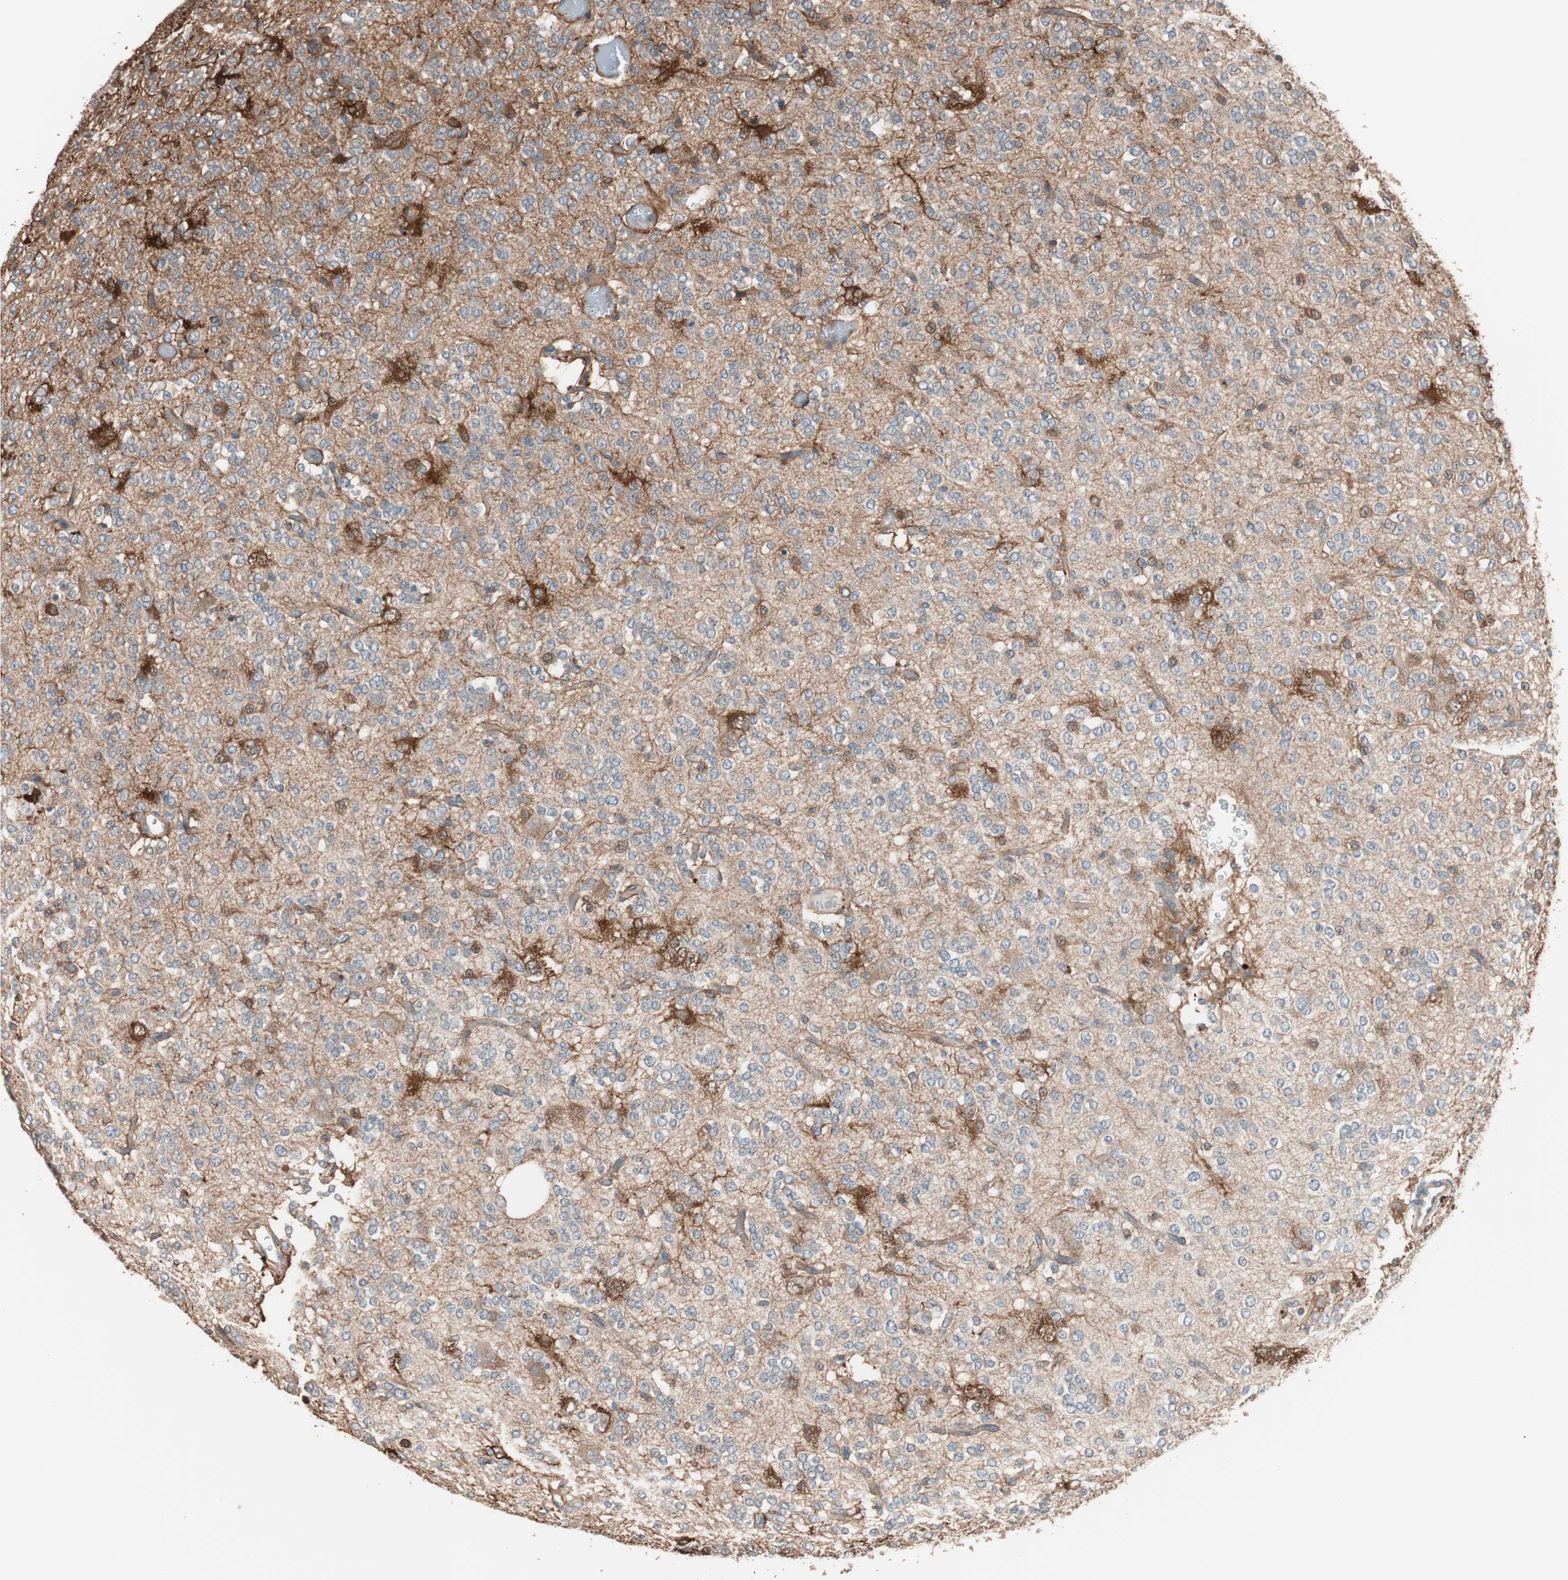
{"staining": {"intensity": "moderate", "quantity": ">75%", "location": "cytoplasmic/membranous"}, "tissue": "glioma", "cell_type": "Tumor cells", "image_type": "cancer", "snomed": [{"axis": "morphology", "description": "Glioma, malignant, Low grade"}, {"axis": "topography", "description": "Brain"}], "caption": "High-power microscopy captured an immunohistochemistry histopathology image of malignant glioma (low-grade), revealing moderate cytoplasmic/membranous positivity in approximately >75% of tumor cells. Nuclei are stained in blue.", "gene": "CCT3", "patient": {"sex": "male", "age": 38}}